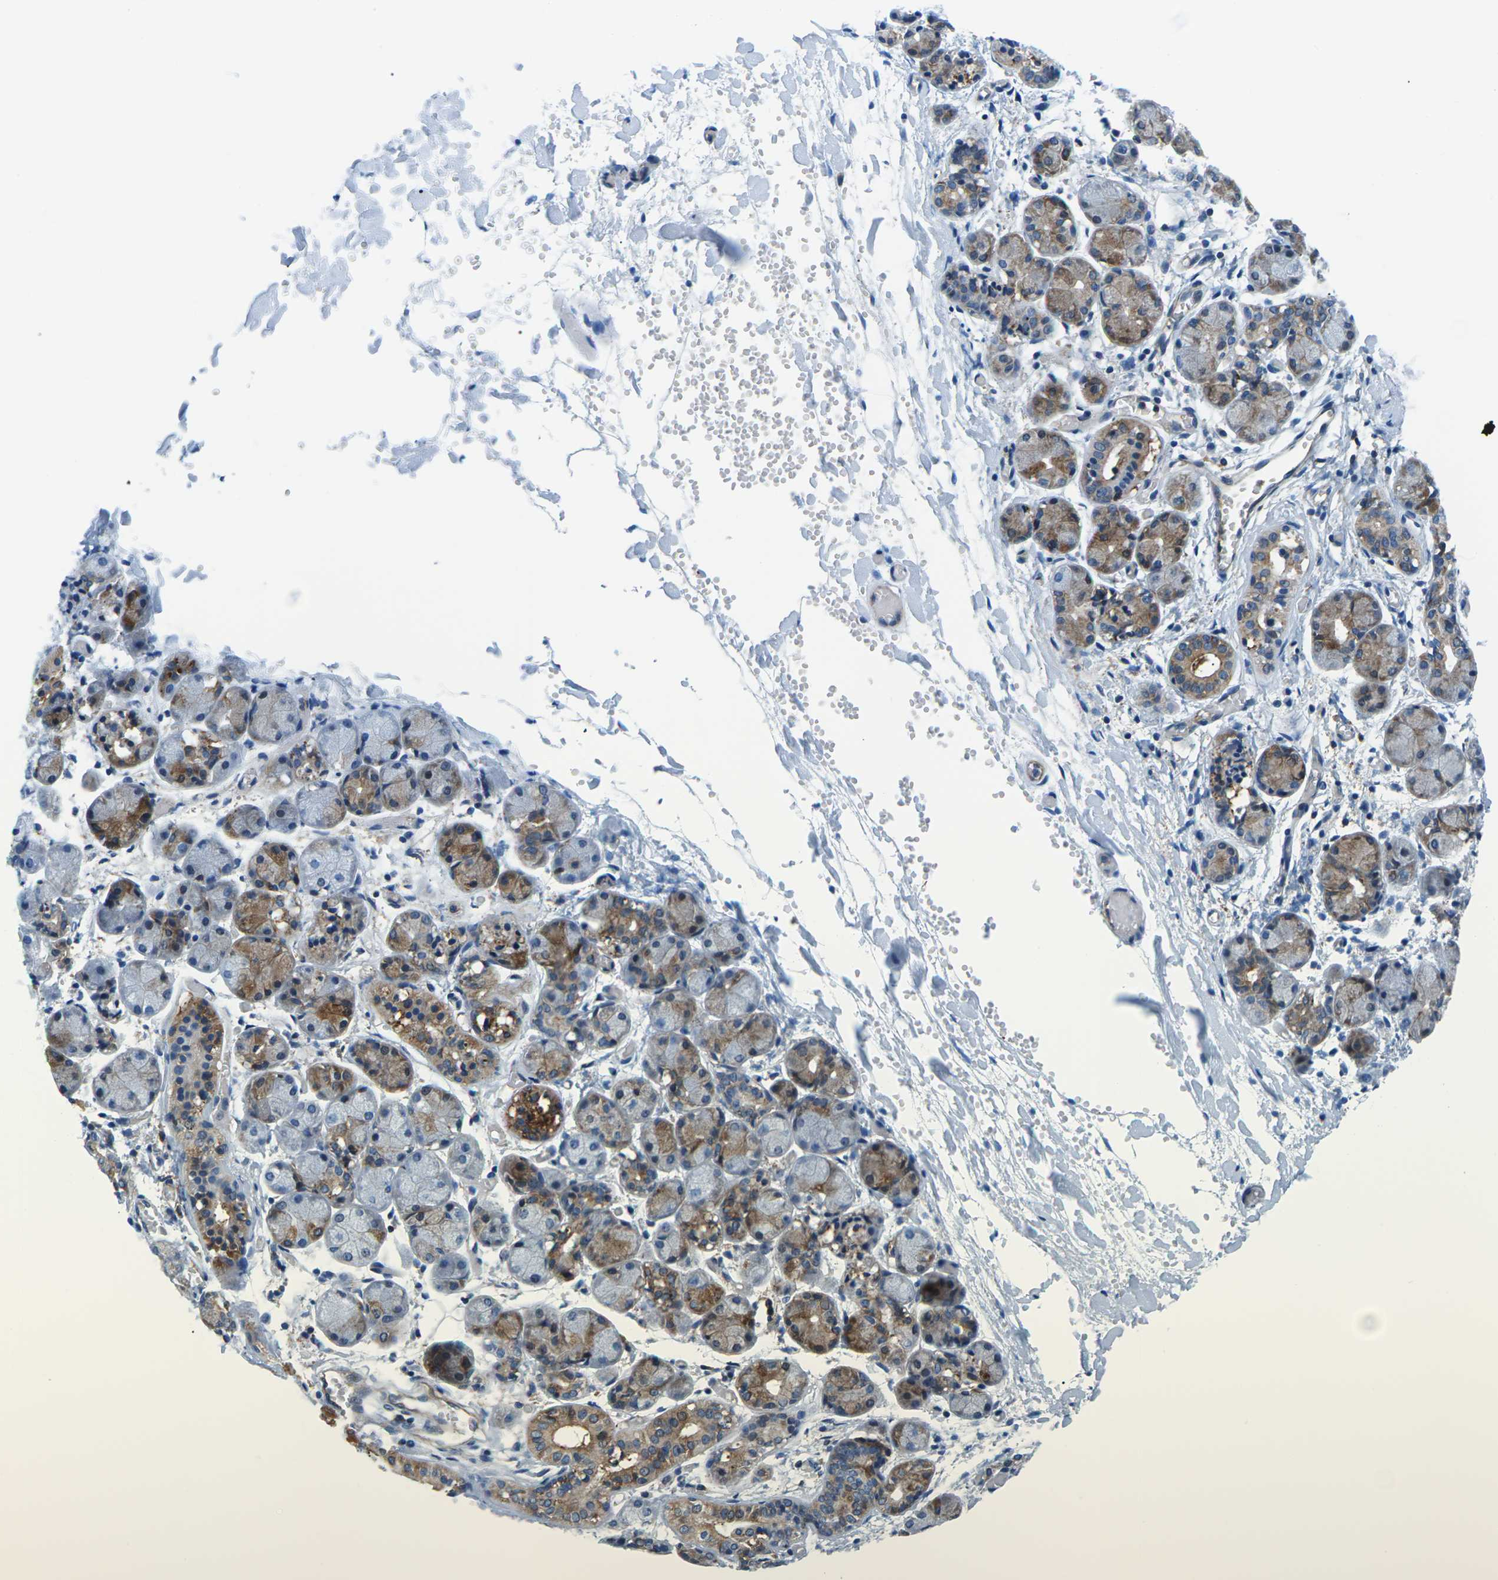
{"staining": {"intensity": "moderate", "quantity": "25%-75%", "location": "cytoplasmic/membranous"}, "tissue": "salivary gland", "cell_type": "Glandular cells", "image_type": "normal", "snomed": [{"axis": "morphology", "description": "Normal tissue, NOS"}, {"axis": "topography", "description": "Salivary gland"}], "caption": "Glandular cells display medium levels of moderate cytoplasmic/membranous positivity in approximately 25%-75% of cells in benign salivary gland. (DAB IHC with brightfield microscopy, high magnification).", "gene": "SOCS4", "patient": {"sex": "female", "age": 24}}